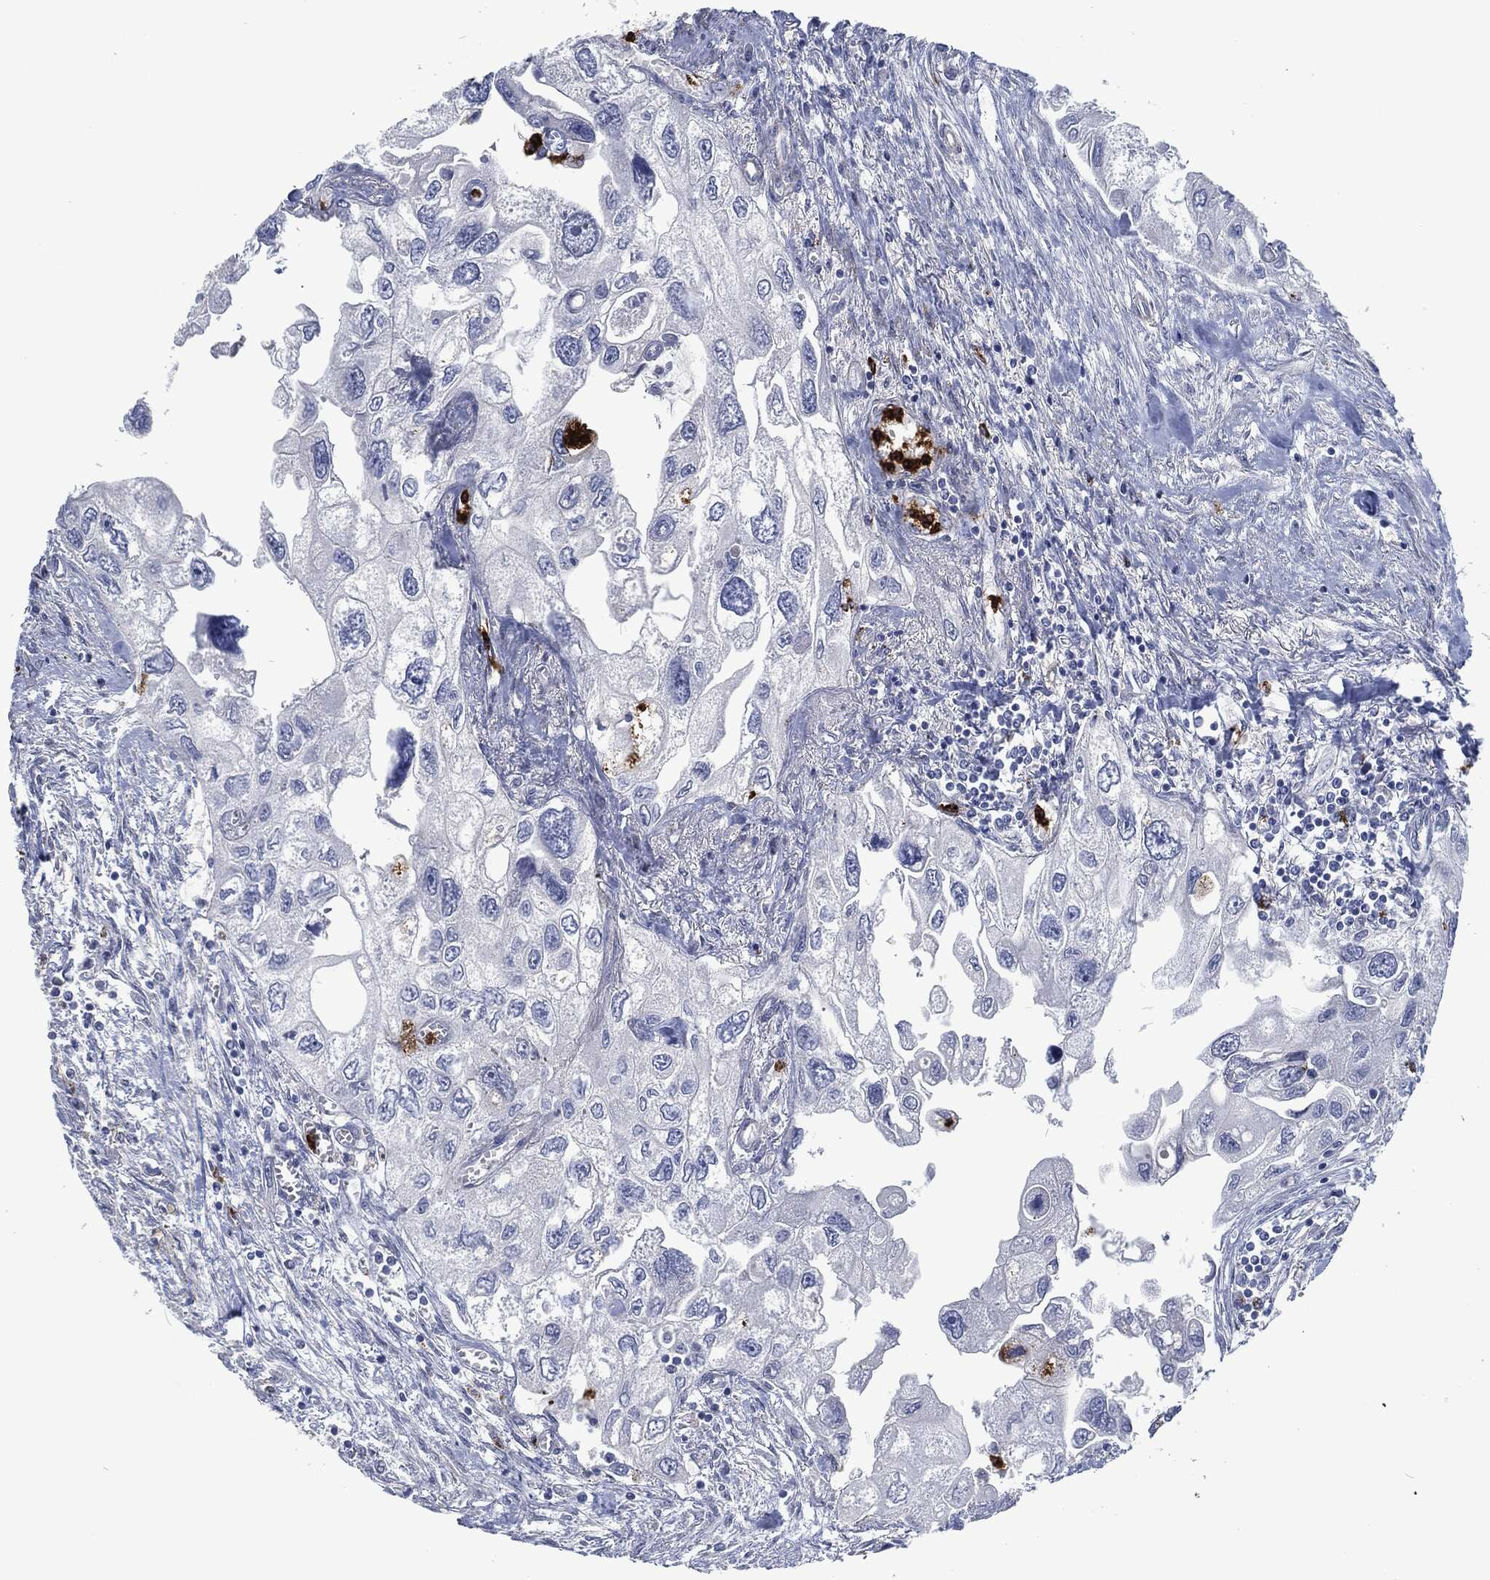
{"staining": {"intensity": "negative", "quantity": "none", "location": "none"}, "tissue": "urothelial cancer", "cell_type": "Tumor cells", "image_type": "cancer", "snomed": [{"axis": "morphology", "description": "Urothelial carcinoma, High grade"}, {"axis": "topography", "description": "Urinary bladder"}], "caption": "Tumor cells show no significant protein positivity in high-grade urothelial carcinoma.", "gene": "MPO", "patient": {"sex": "male", "age": 59}}